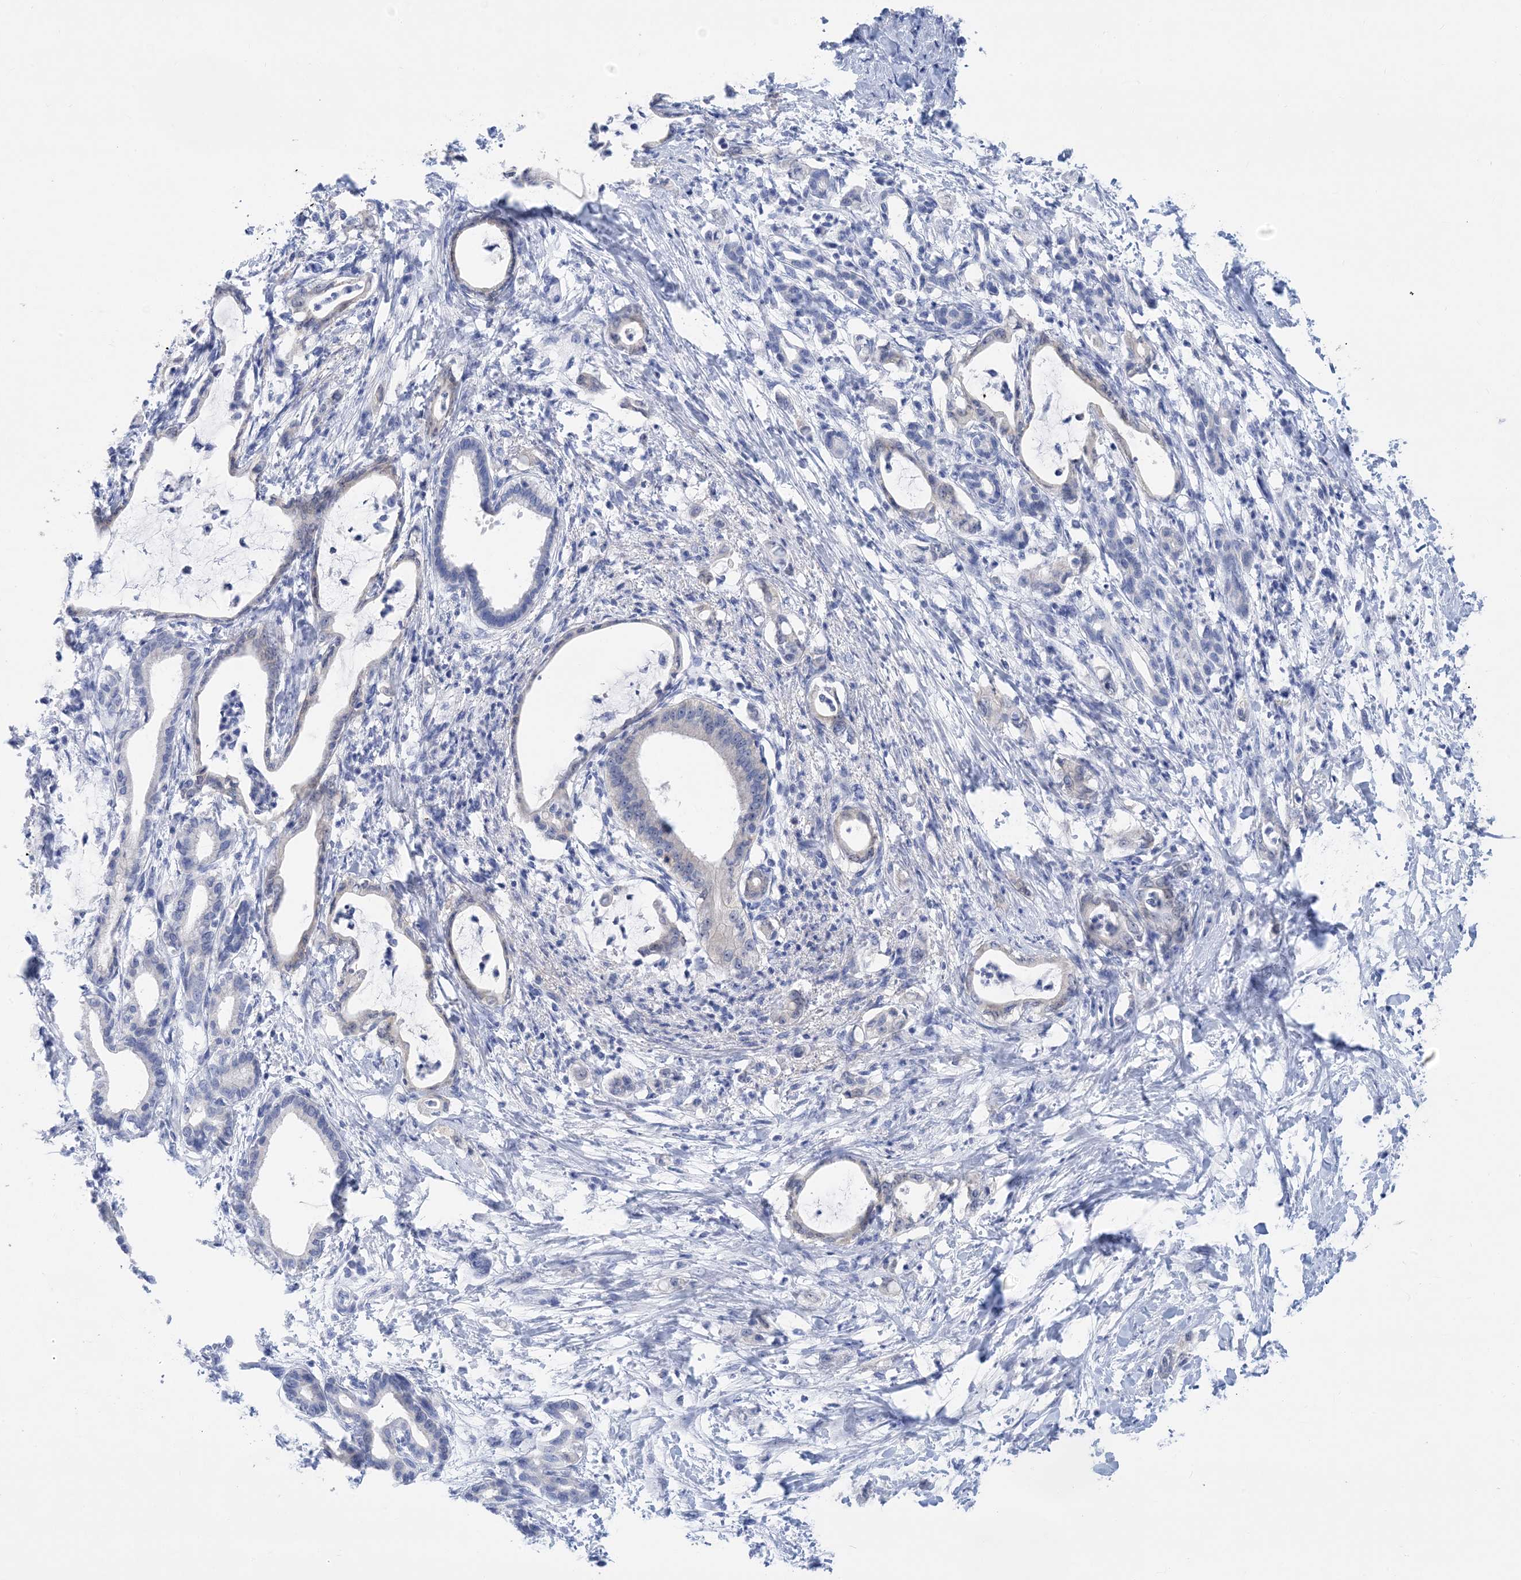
{"staining": {"intensity": "negative", "quantity": "none", "location": "none"}, "tissue": "pancreatic cancer", "cell_type": "Tumor cells", "image_type": "cancer", "snomed": [{"axis": "morphology", "description": "Adenocarcinoma, NOS"}, {"axis": "topography", "description": "Pancreas"}], "caption": "Immunohistochemistry of adenocarcinoma (pancreatic) exhibits no expression in tumor cells.", "gene": "SH3YL1", "patient": {"sex": "female", "age": 55}}